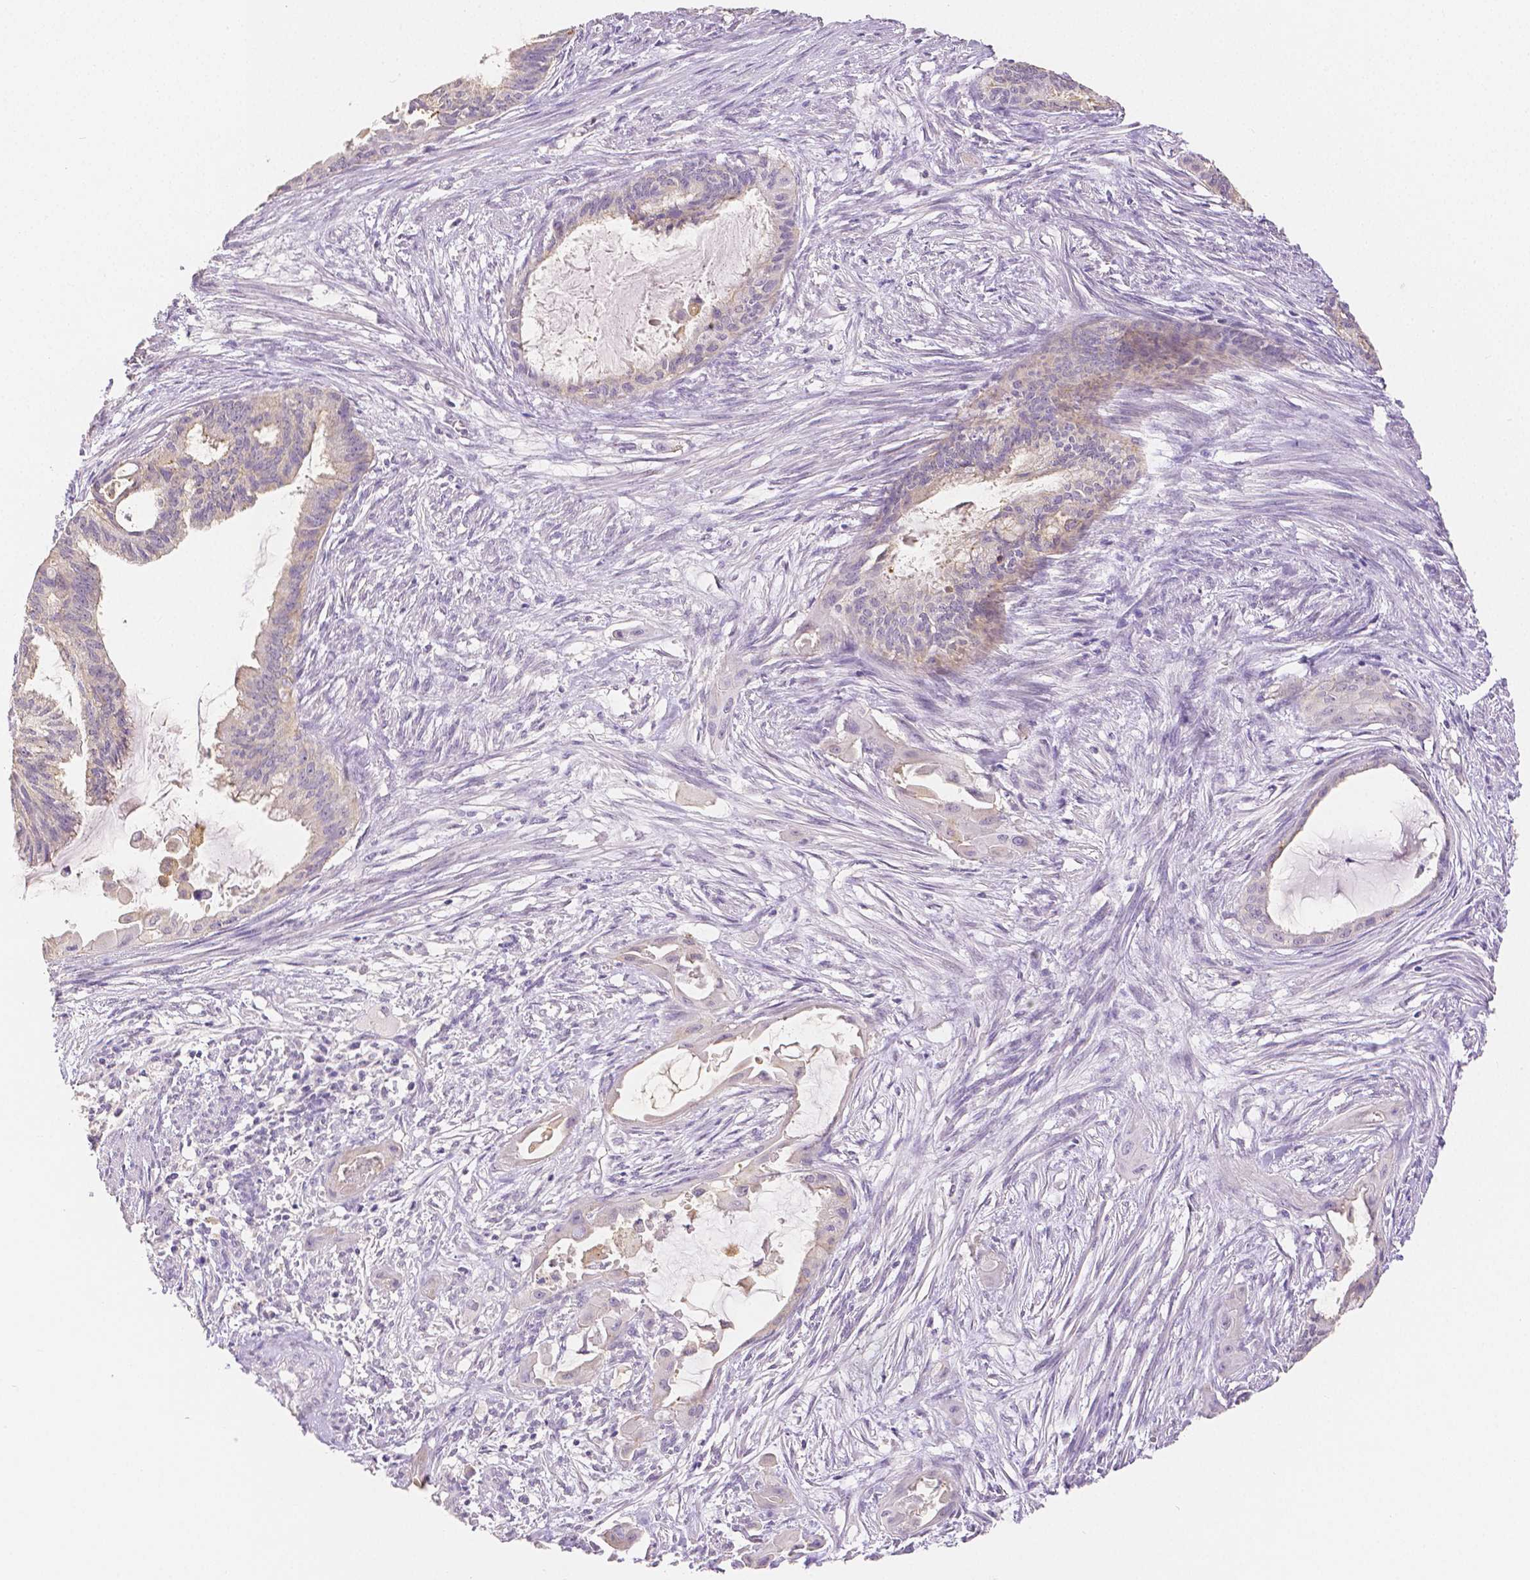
{"staining": {"intensity": "negative", "quantity": "none", "location": "none"}, "tissue": "endometrial cancer", "cell_type": "Tumor cells", "image_type": "cancer", "snomed": [{"axis": "morphology", "description": "Adenocarcinoma, NOS"}, {"axis": "topography", "description": "Endometrium"}], "caption": "Immunohistochemical staining of endometrial adenocarcinoma shows no significant staining in tumor cells. (Brightfield microscopy of DAB immunohistochemistry (IHC) at high magnification).", "gene": "OCLN", "patient": {"sex": "female", "age": 86}}